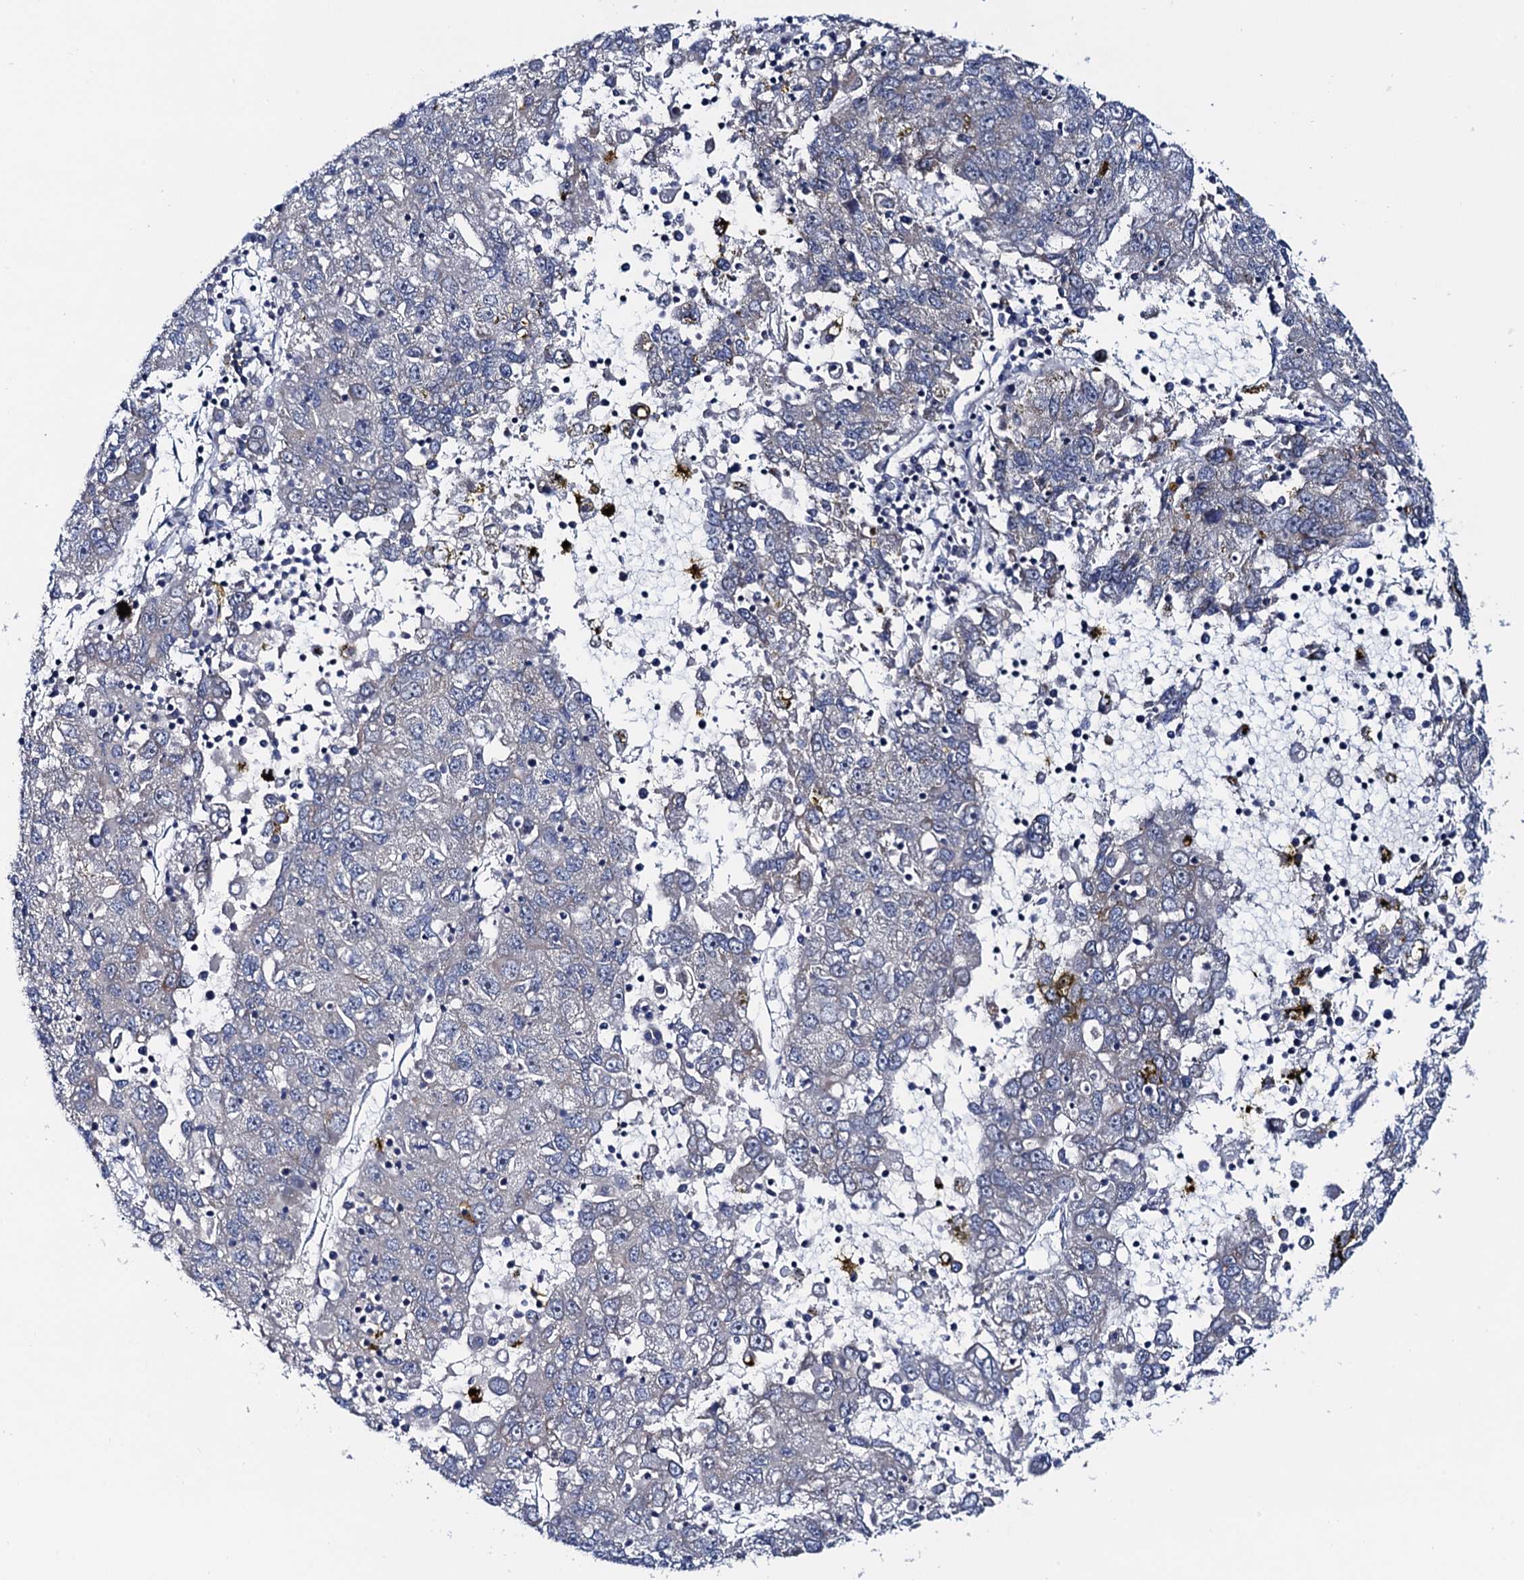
{"staining": {"intensity": "negative", "quantity": "none", "location": "none"}, "tissue": "liver cancer", "cell_type": "Tumor cells", "image_type": "cancer", "snomed": [{"axis": "morphology", "description": "Carcinoma, Hepatocellular, NOS"}, {"axis": "topography", "description": "Liver"}], "caption": "Tumor cells are negative for brown protein staining in liver hepatocellular carcinoma. (Brightfield microscopy of DAB (3,3'-diaminobenzidine) IHC at high magnification).", "gene": "MRPL48", "patient": {"sex": "male", "age": 49}}